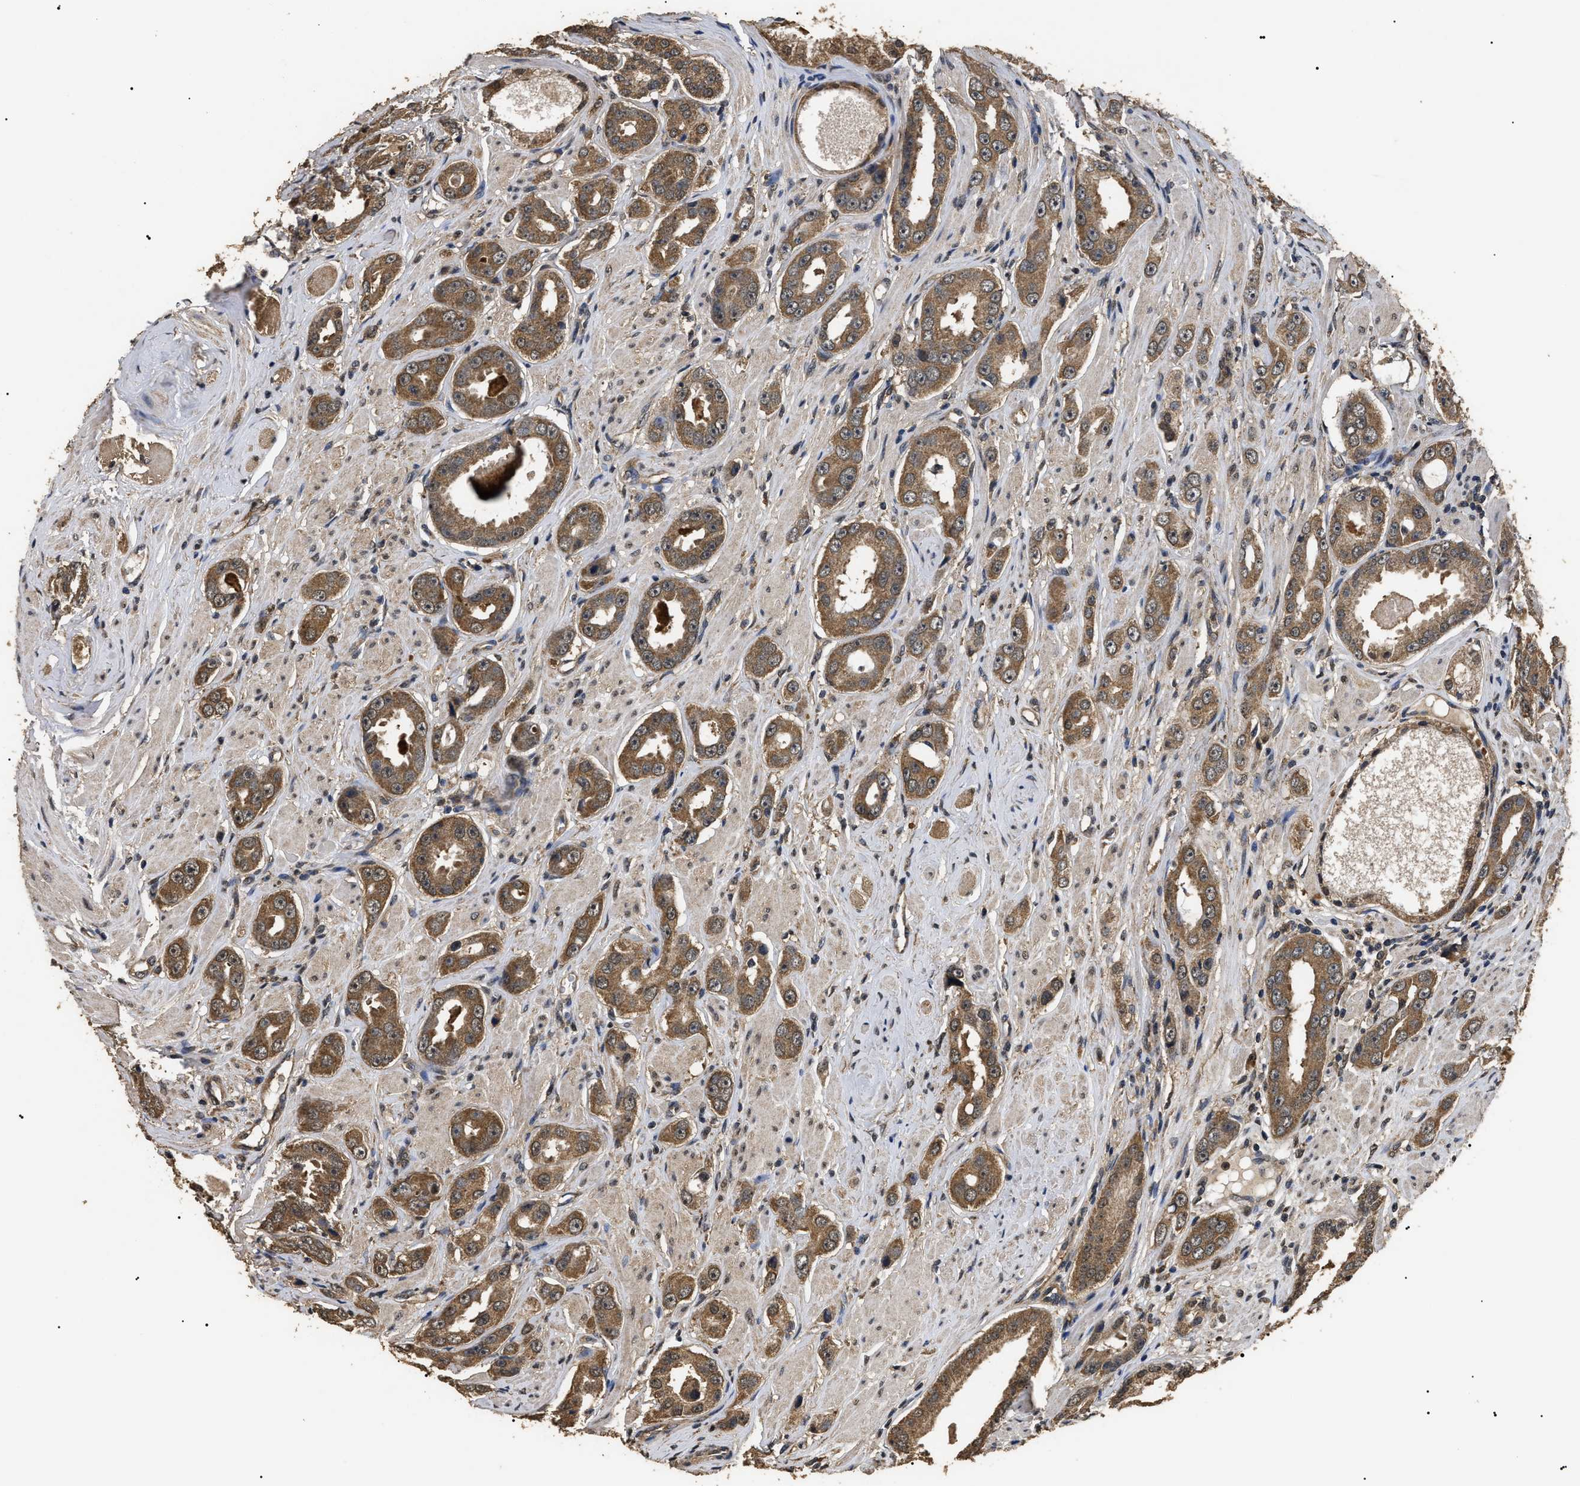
{"staining": {"intensity": "moderate", "quantity": ">75%", "location": "cytoplasmic/membranous,nuclear"}, "tissue": "prostate cancer", "cell_type": "Tumor cells", "image_type": "cancer", "snomed": [{"axis": "morphology", "description": "Adenocarcinoma, Medium grade"}, {"axis": "topography", "description": "Prostate"}], "caption": "Prostate cancer stained for a protein demonstrates moderate cytoplasmic/membranous and nuclear positivity in tumor cells.", "gene": "PSMD8", "patient": {"sex": "male", "age": 53}}